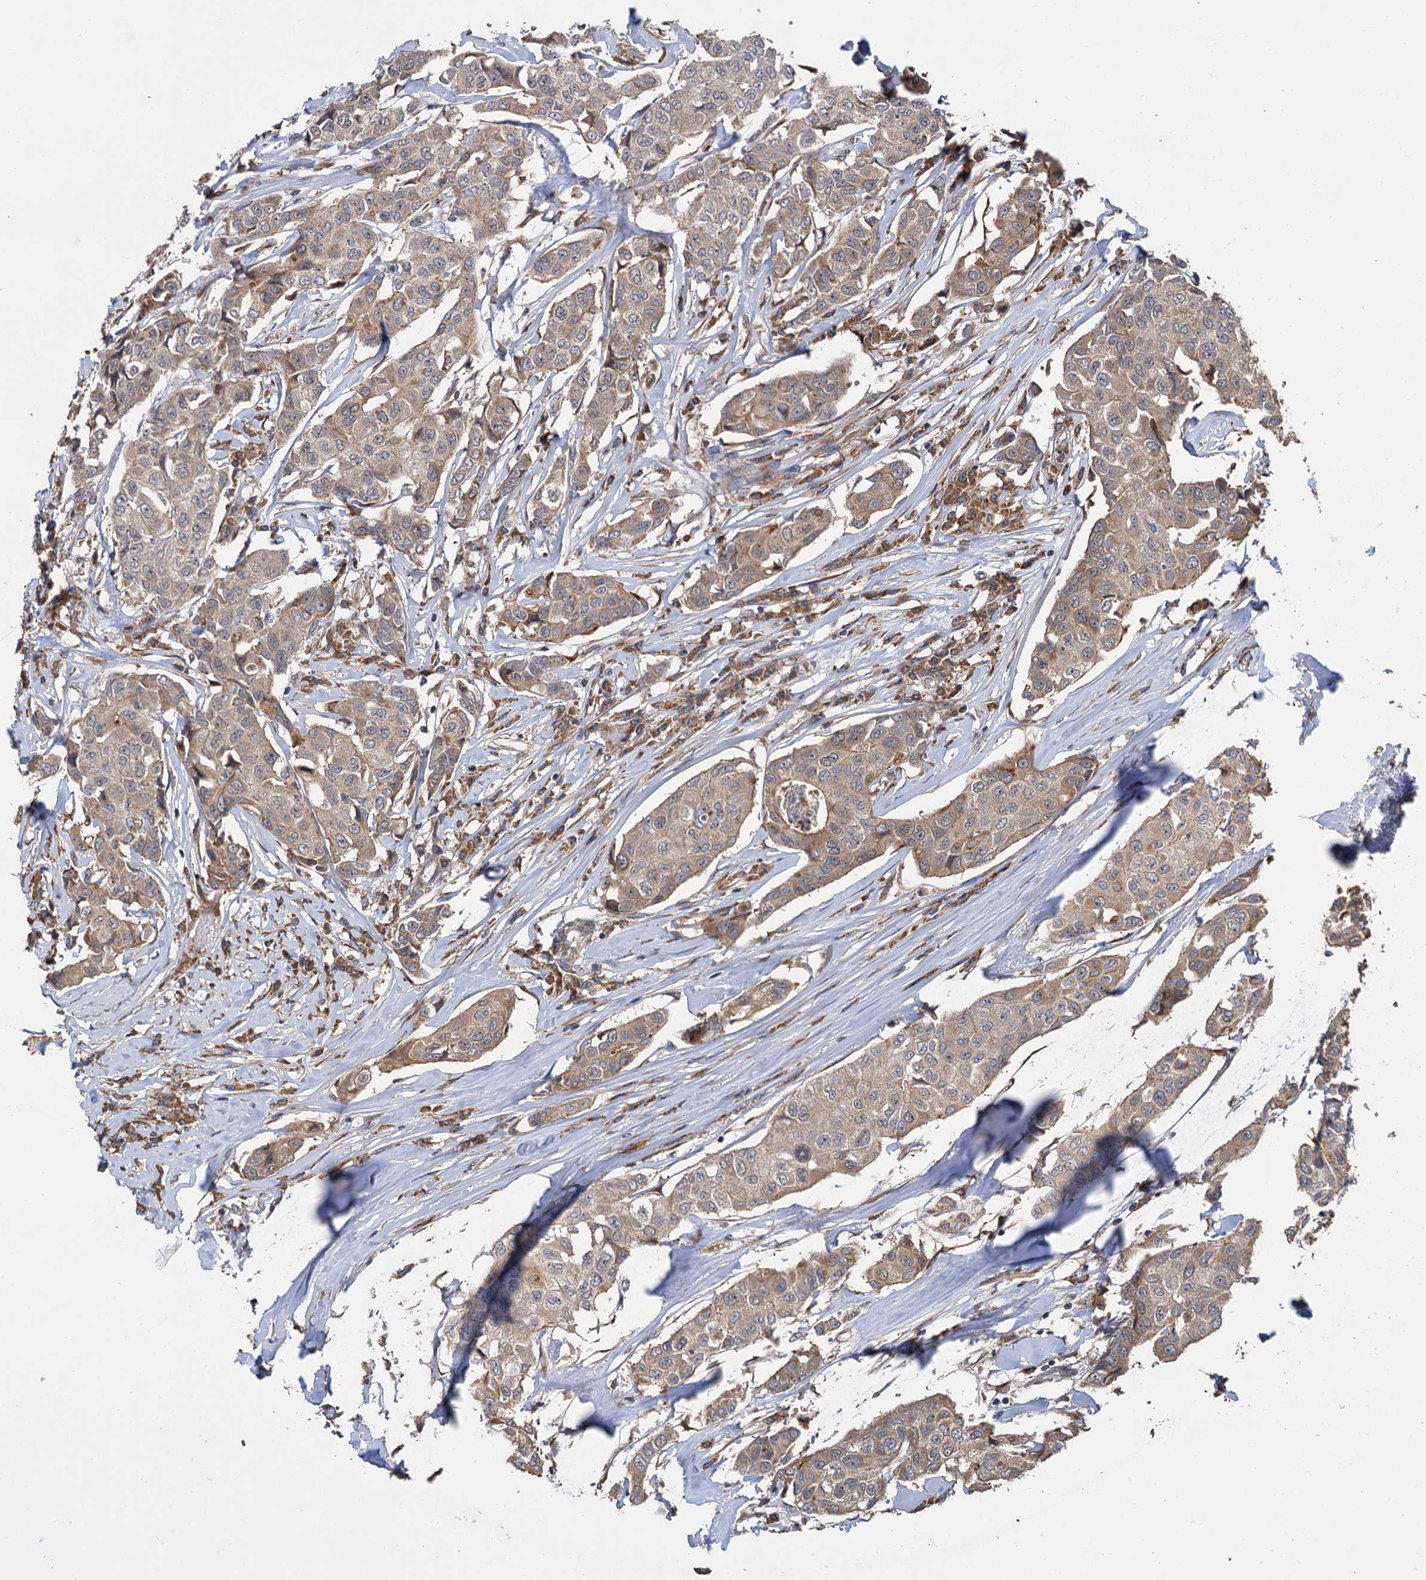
{"staining": {"intensity": "weak", "quantity": ">75%", "location": "cytoplasmic/membranous"}, "tissue": "breast cancer", "cell_type": "Tumor cells", "image_type": "cancer", "snomed": [{"axis": "morphology", "description": "Duct carcinoma"}, {"axis": "topography", "description": "Breast"}], "caption": "An immunohistochemistry photomicrograph of tumor tissue is shown. Protein staining in brown shows weak cytoplasmic/membranous positivity in breast cancer (invasive ductal carcinoma) within tumor cells.", "gene": "KANSL2", "patient": {"sex": "female", "age": 80}}